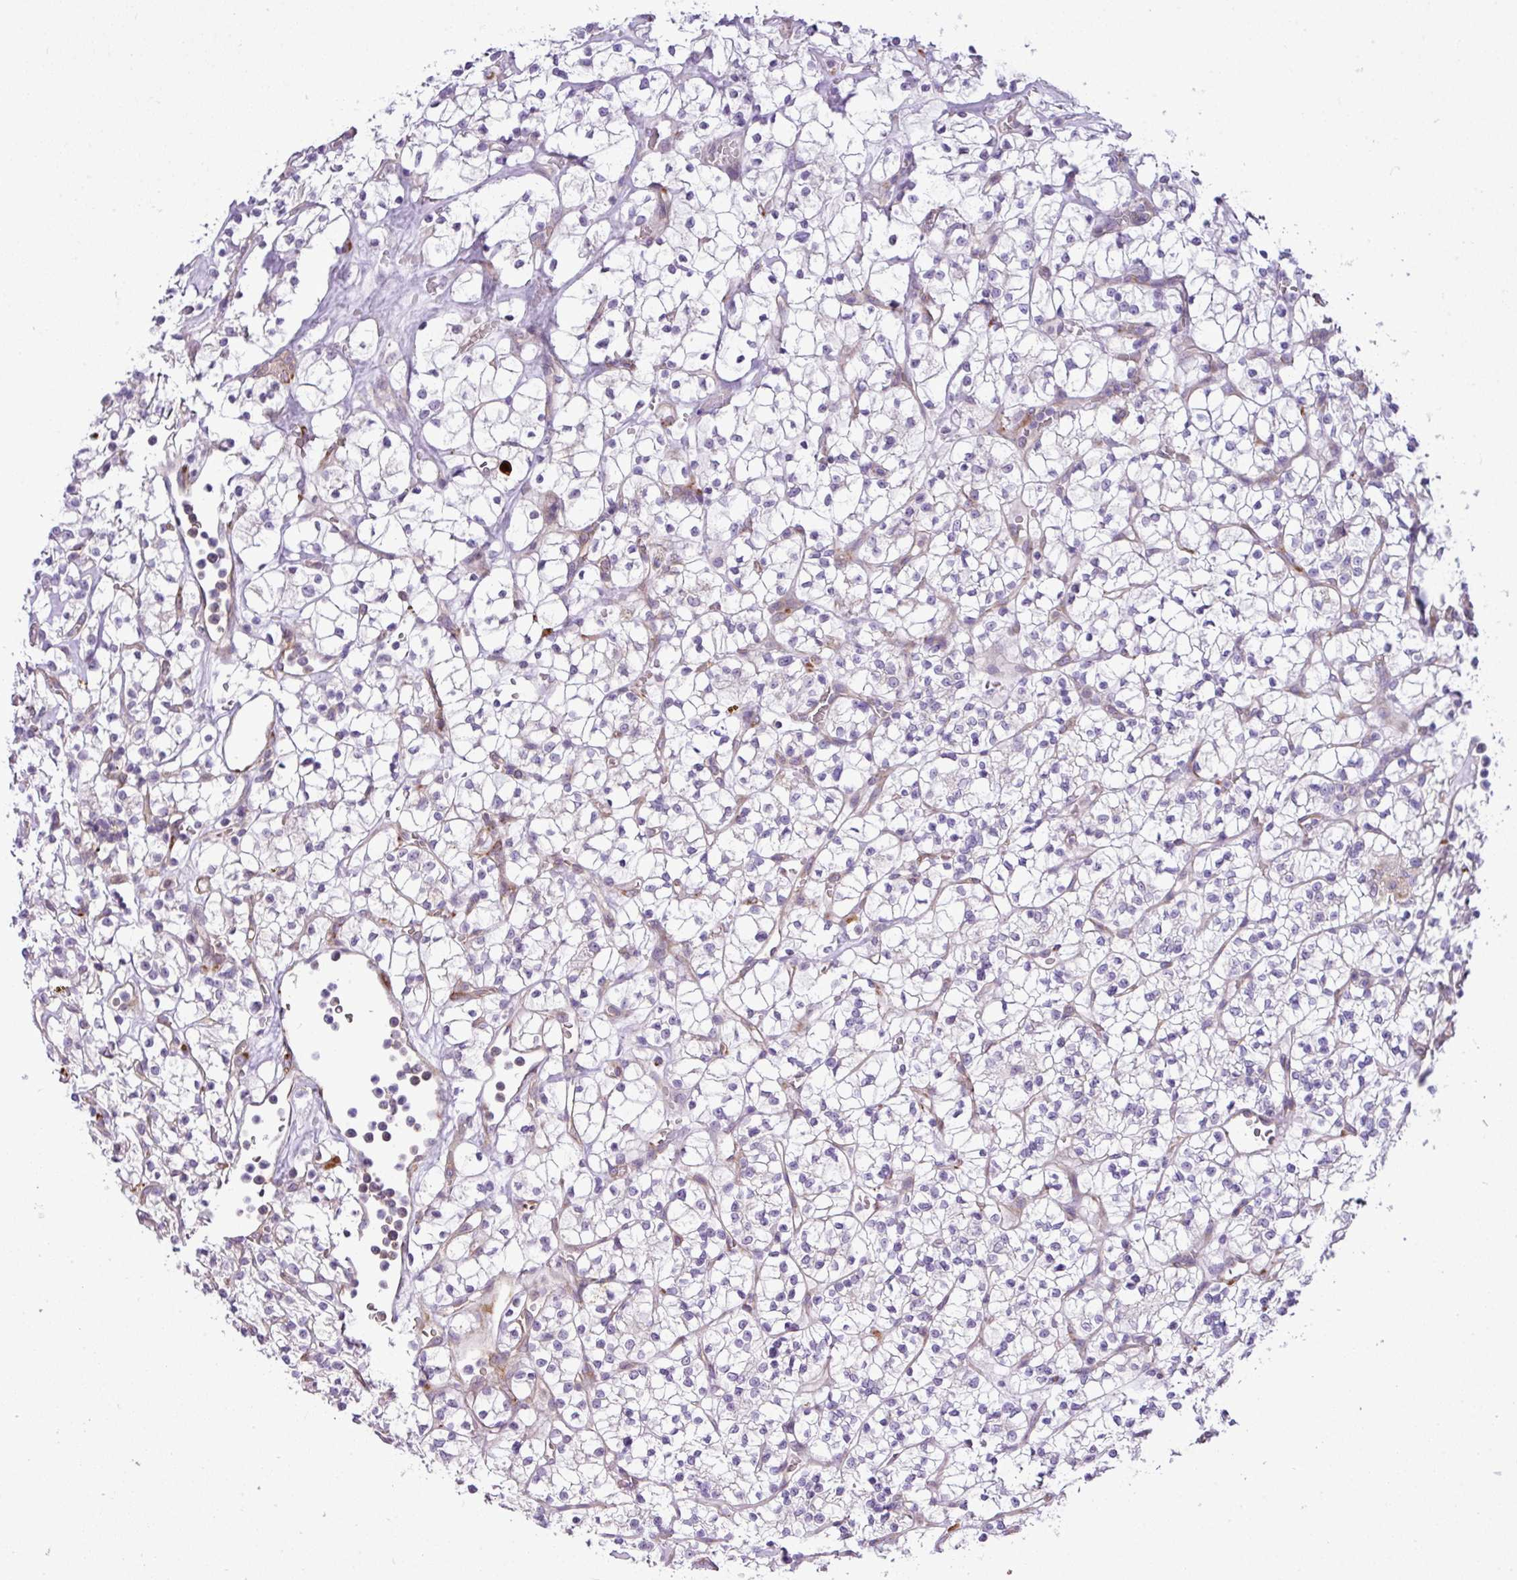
{"staining": {"intensity": "negative", "quantity": "none", "location": "none"}, "tissue": "renal cancer", "cell_type": "Tumor cells", "image_type": "cancer", "snomed": [{"axis": "morphology", "description": "Adenocarcinoma, NOS"}, {"axis": "topography", "description": "Kidney"}], "caption": "Photomicrograph shows no significant protein staining in tumor cells of renal adenocarcinoma.", "gene": "CFAP97", "patient": {"sex": "female", "age": 64}}